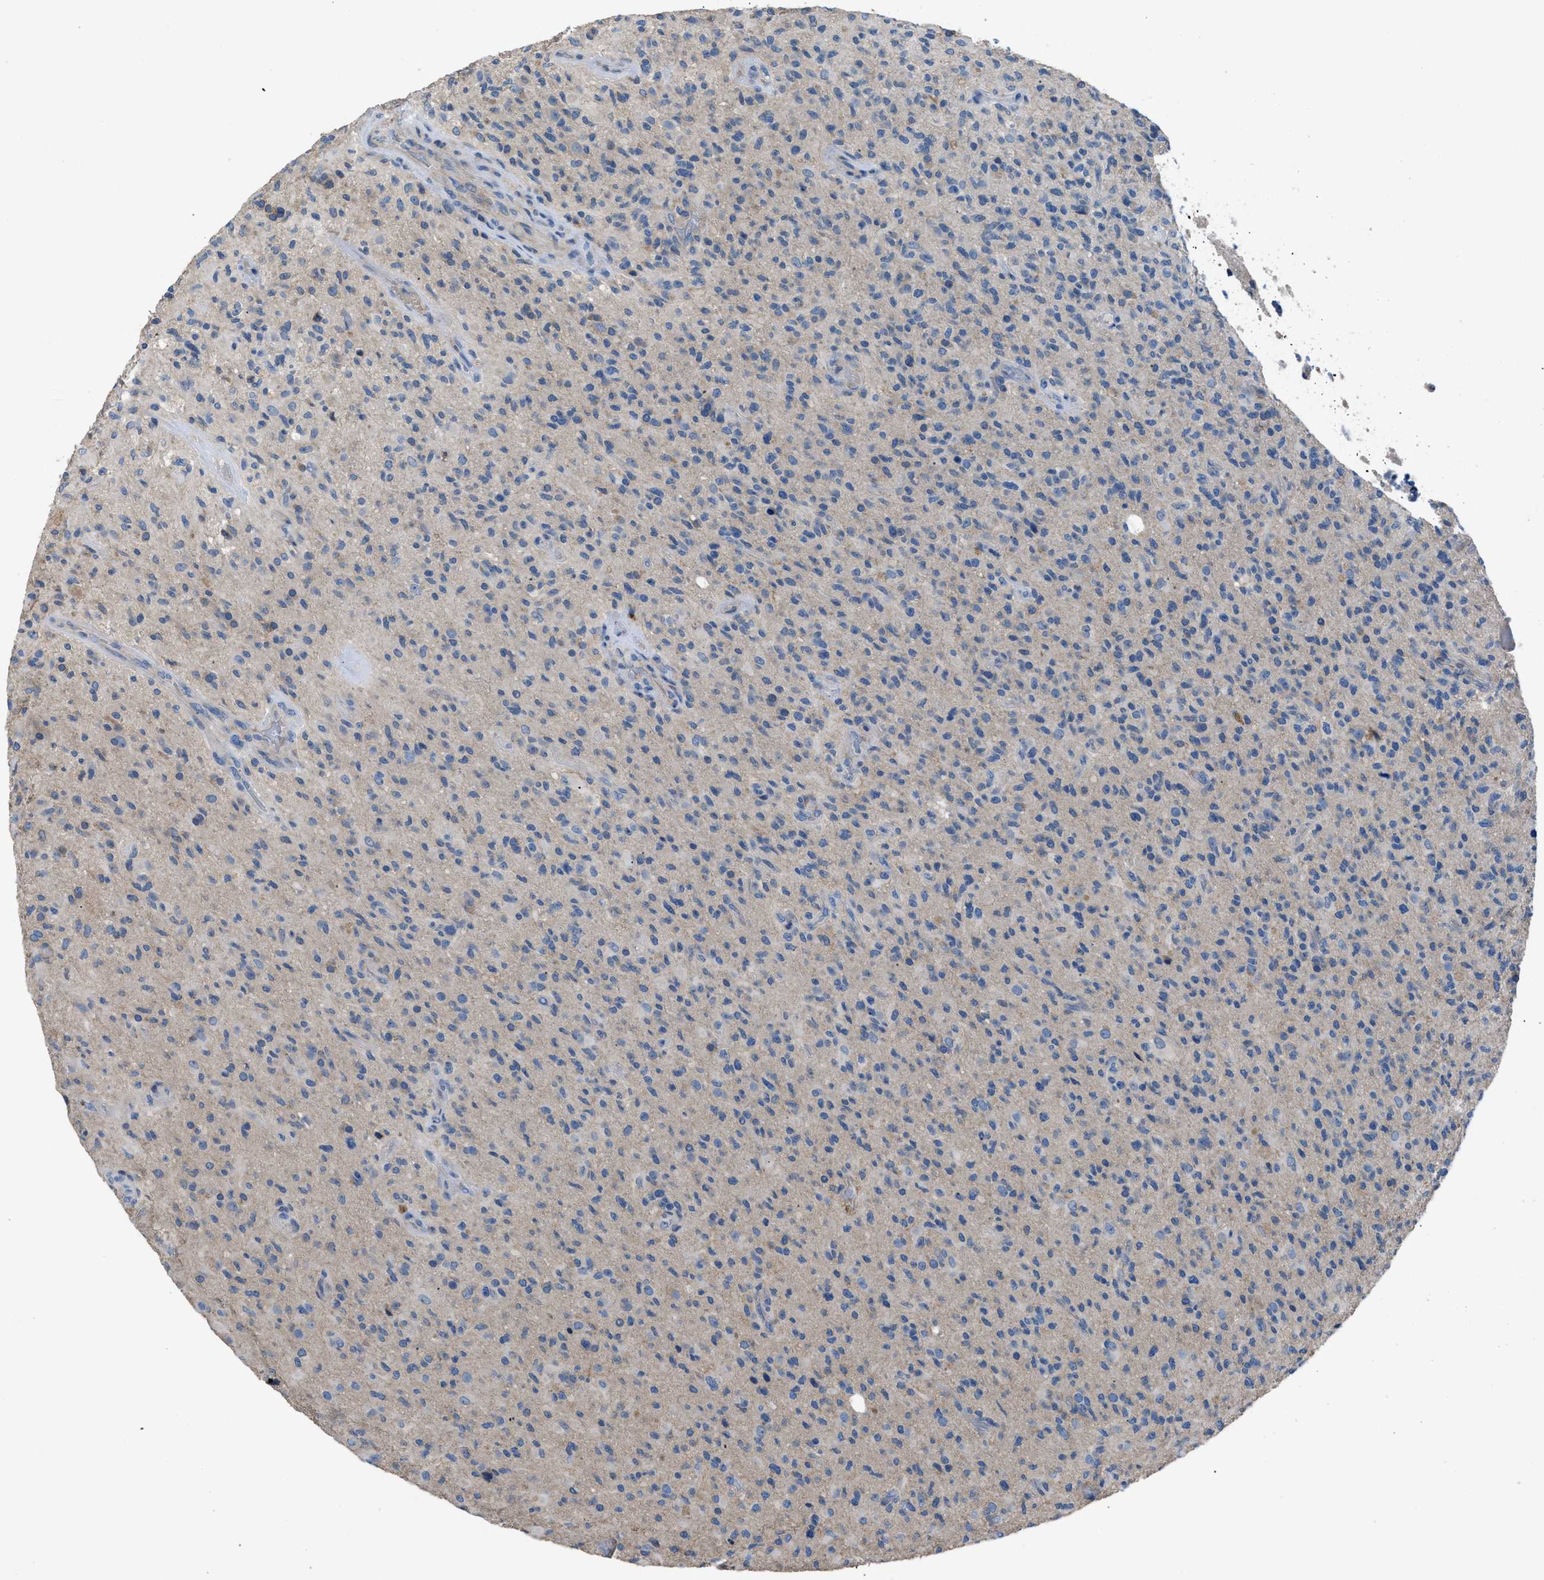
{"staining": {"intensity": "negative", "quantity": "none", "location": "none"}, "tissue": "glioma", "cell_type": "Tumor cells", "image_type": "cancer", "snomed": [{"axis": "morphology", "description": "Glioma, malignant, High grade"}, {"axis": "topography", "description": "Brain"}], "caption": "Immunohistochemistry (IHC) photomicrograph of neoplastic tissue: human glioma stained with DAB (3,3'-diaminobenzidine) exhibits no significant protein positivity in tumor cells. Brightfield microscopy of immunohistochemistry (IHC) stained with DAB (brown) and hematoxylin (blue), captured at high magnification.", "gene": "SGCZ", "patient": {"sex": "male", "age": 71}}